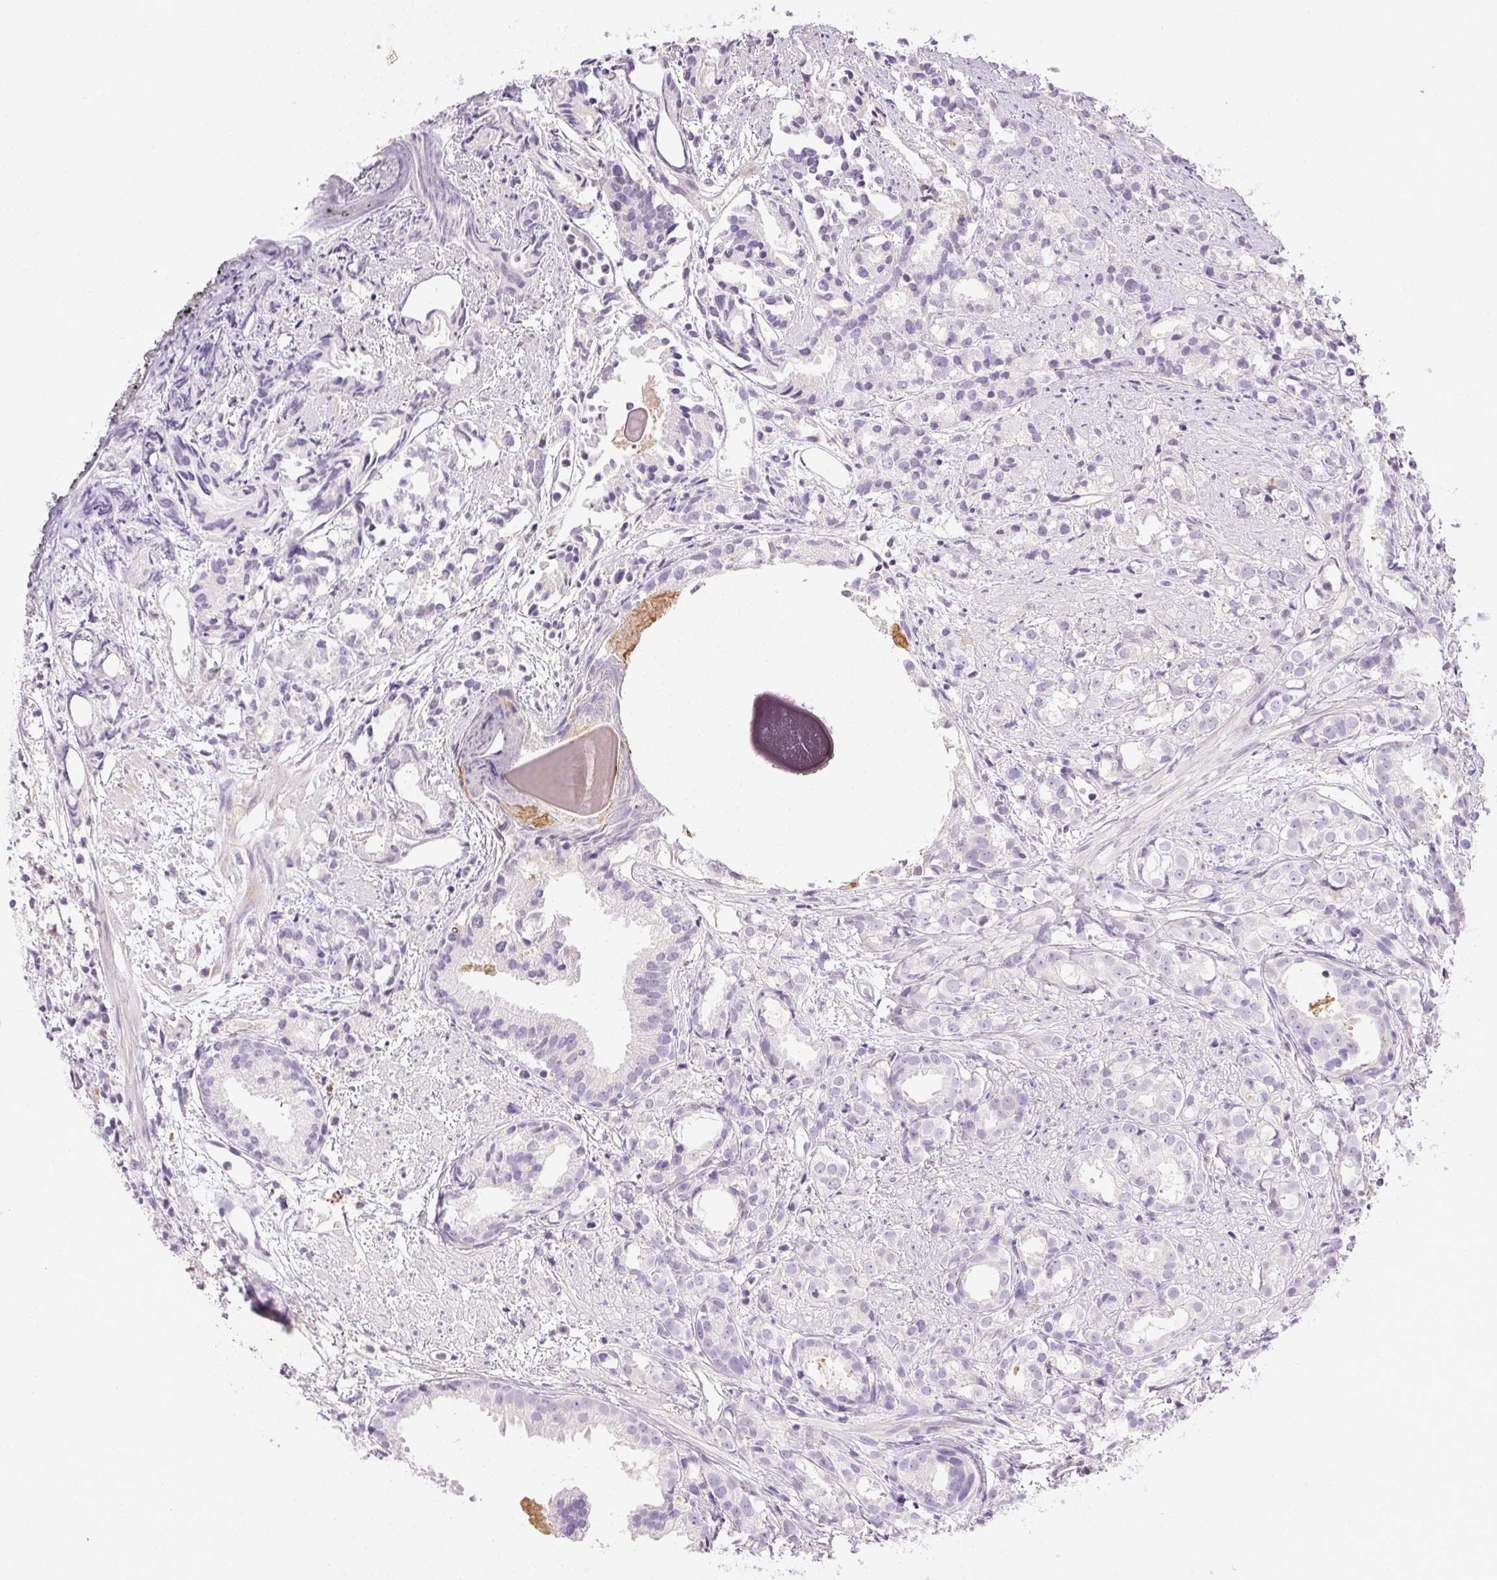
{"staining": {"intensity": "negative", "quantity": "none", "location": "none"}, "tissue": "prostate cancer", "cell_type": "Tumor cells", "image_type": "cancer", "snomed": [{"axis": "morphology", "description": "Adenocarcinoma, High grade"}, {"axis": "topography", "description": "Prostate"}], "caption": "Prostate cancer (adenocarcinoma (high-grade)) was stained to show a protein in brown. There is no significant expression in tumor cells.", "gene": "BPIFB2", "patient": {"sex": "male", "age": 79}}